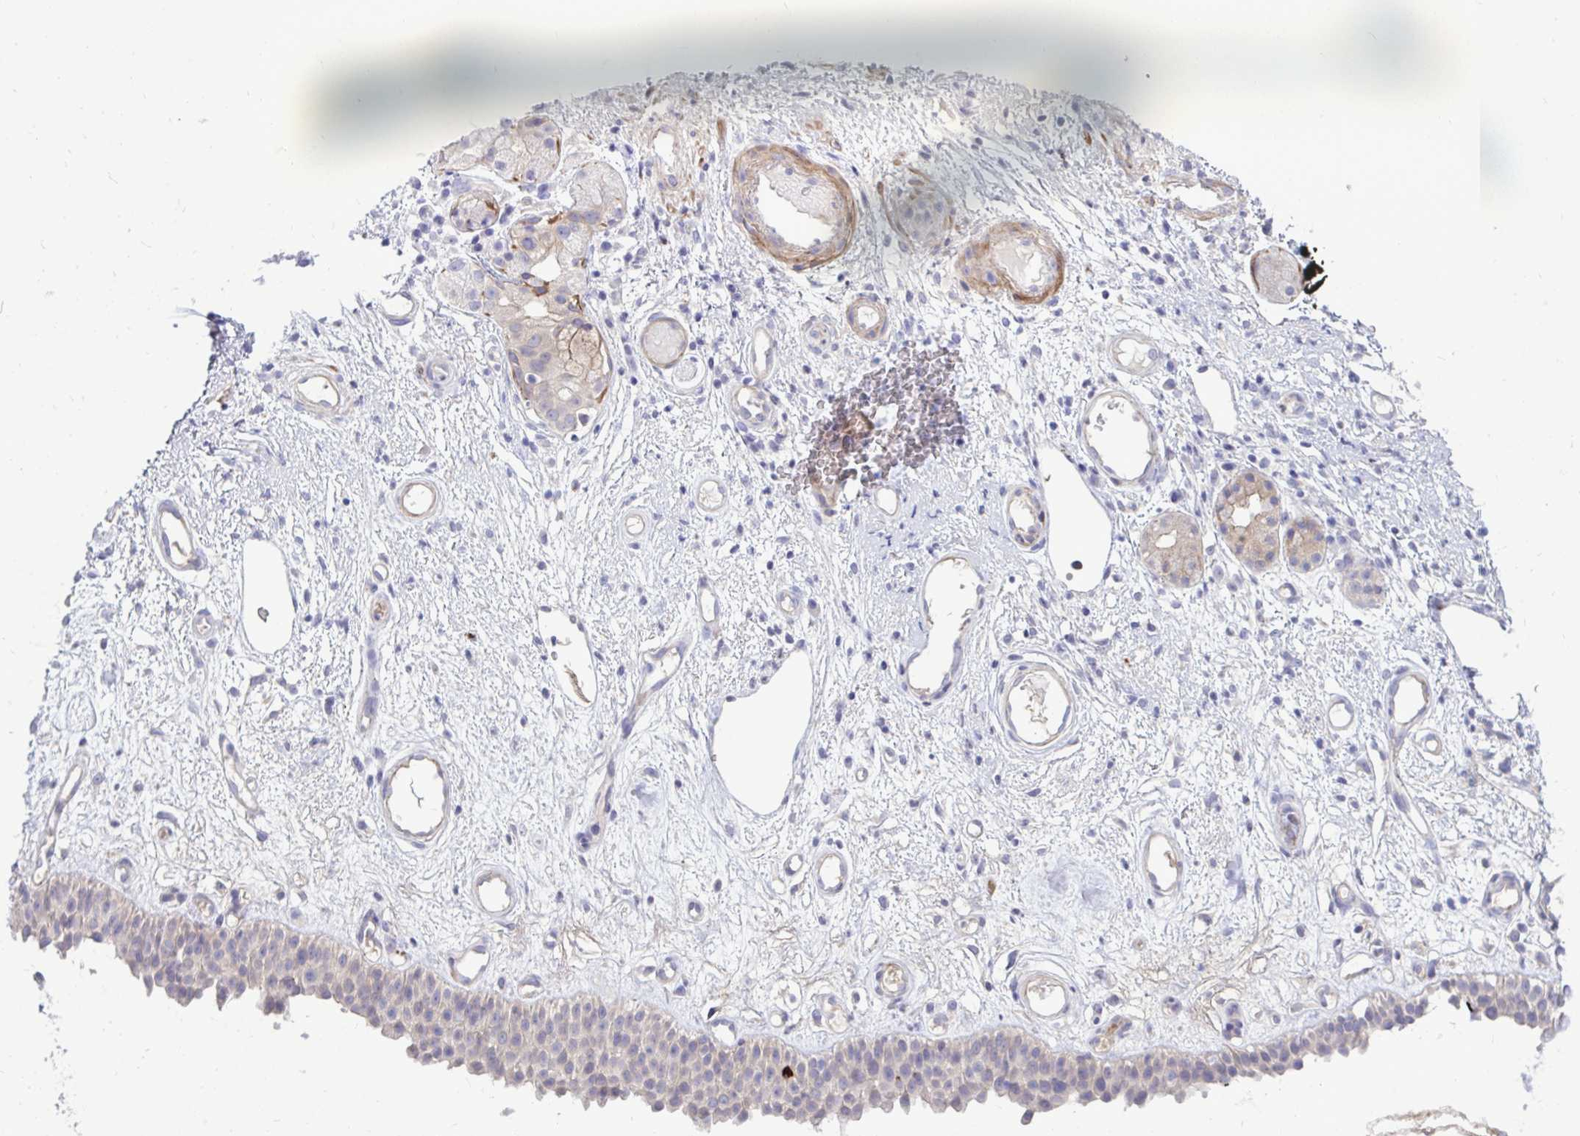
{"staining": {"intensity": "weak", "quantity": "25%-75%", "location": "cytoplasmic/membranous"}, "tissue": "nasopharynx", "cell_type": "Respiratory epithelial cells", "image_type": "normal", "snomed": [{"axis": "morphology", "description": "Normal tissue, NOS"}, {"axis": "morphology", "description": "Inflammation, NOS"}, {"axis": "topography", "description": "Nasopharynx"}], "caption": "A histopathology image of human nasopharynx stained for a protein reveals weak cytoplasmic/membranous brown staining in respiratory epithelial cells. (IHC, brightfield microscopy, high magnification).", "gene": "TP53I11", "patient": {"sex": "male", "age": 54}}